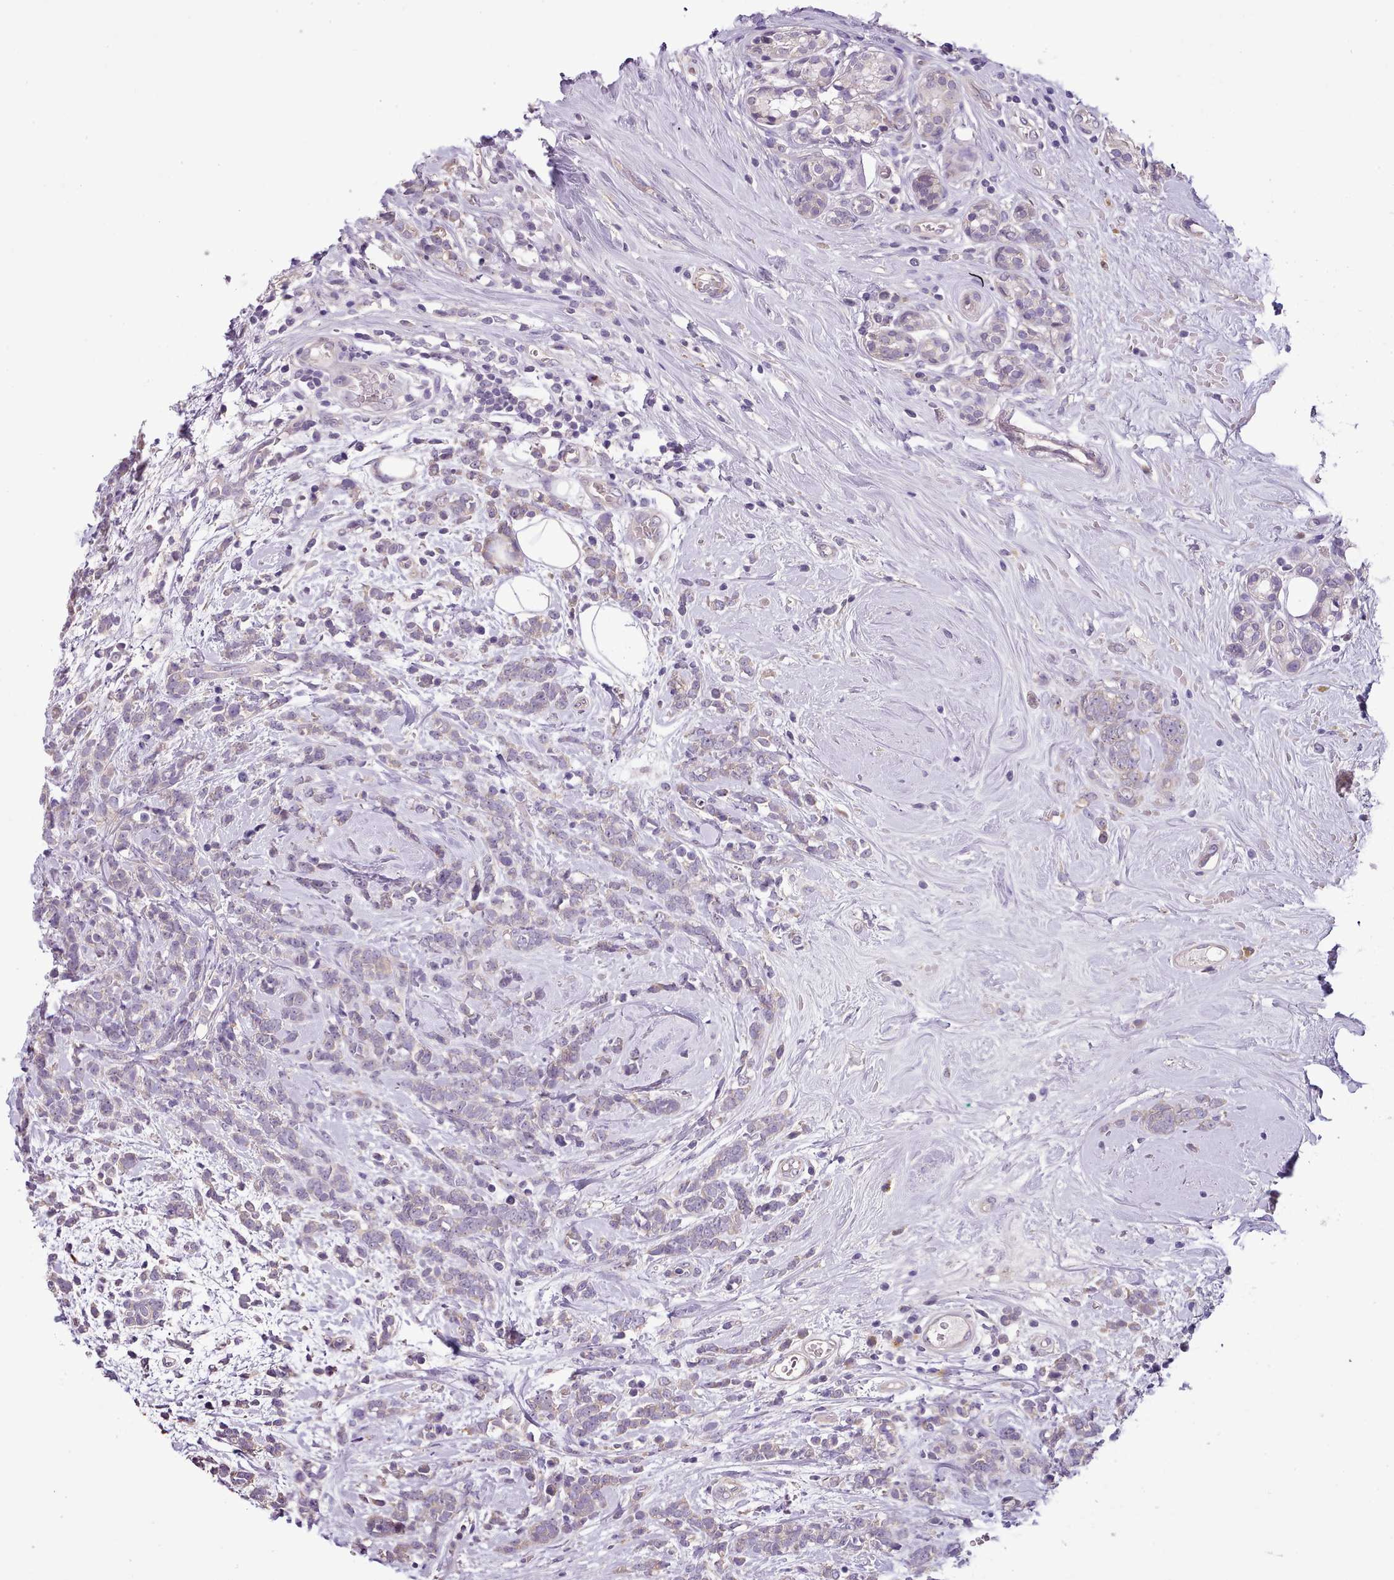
{"staining": {"intensity": "weak", "quantity": "<25%", "location": "cytoplasmic/membranous"}, "tissue": "breast cancer", "cell_type": "Tumor cells", "image_type": "cancer", "snomed": [{"axis": "morphology", "description": "Lobular carcinoma"}, {"axis": "topography", "description": "Breast"}], "caption": "Immunohistochemistry (IHC) of breast cancer (lobular carcinoma) shows no expression in tumor cells.", "gene": "SETX", "patient": {"sex": "female", "age": 58}}